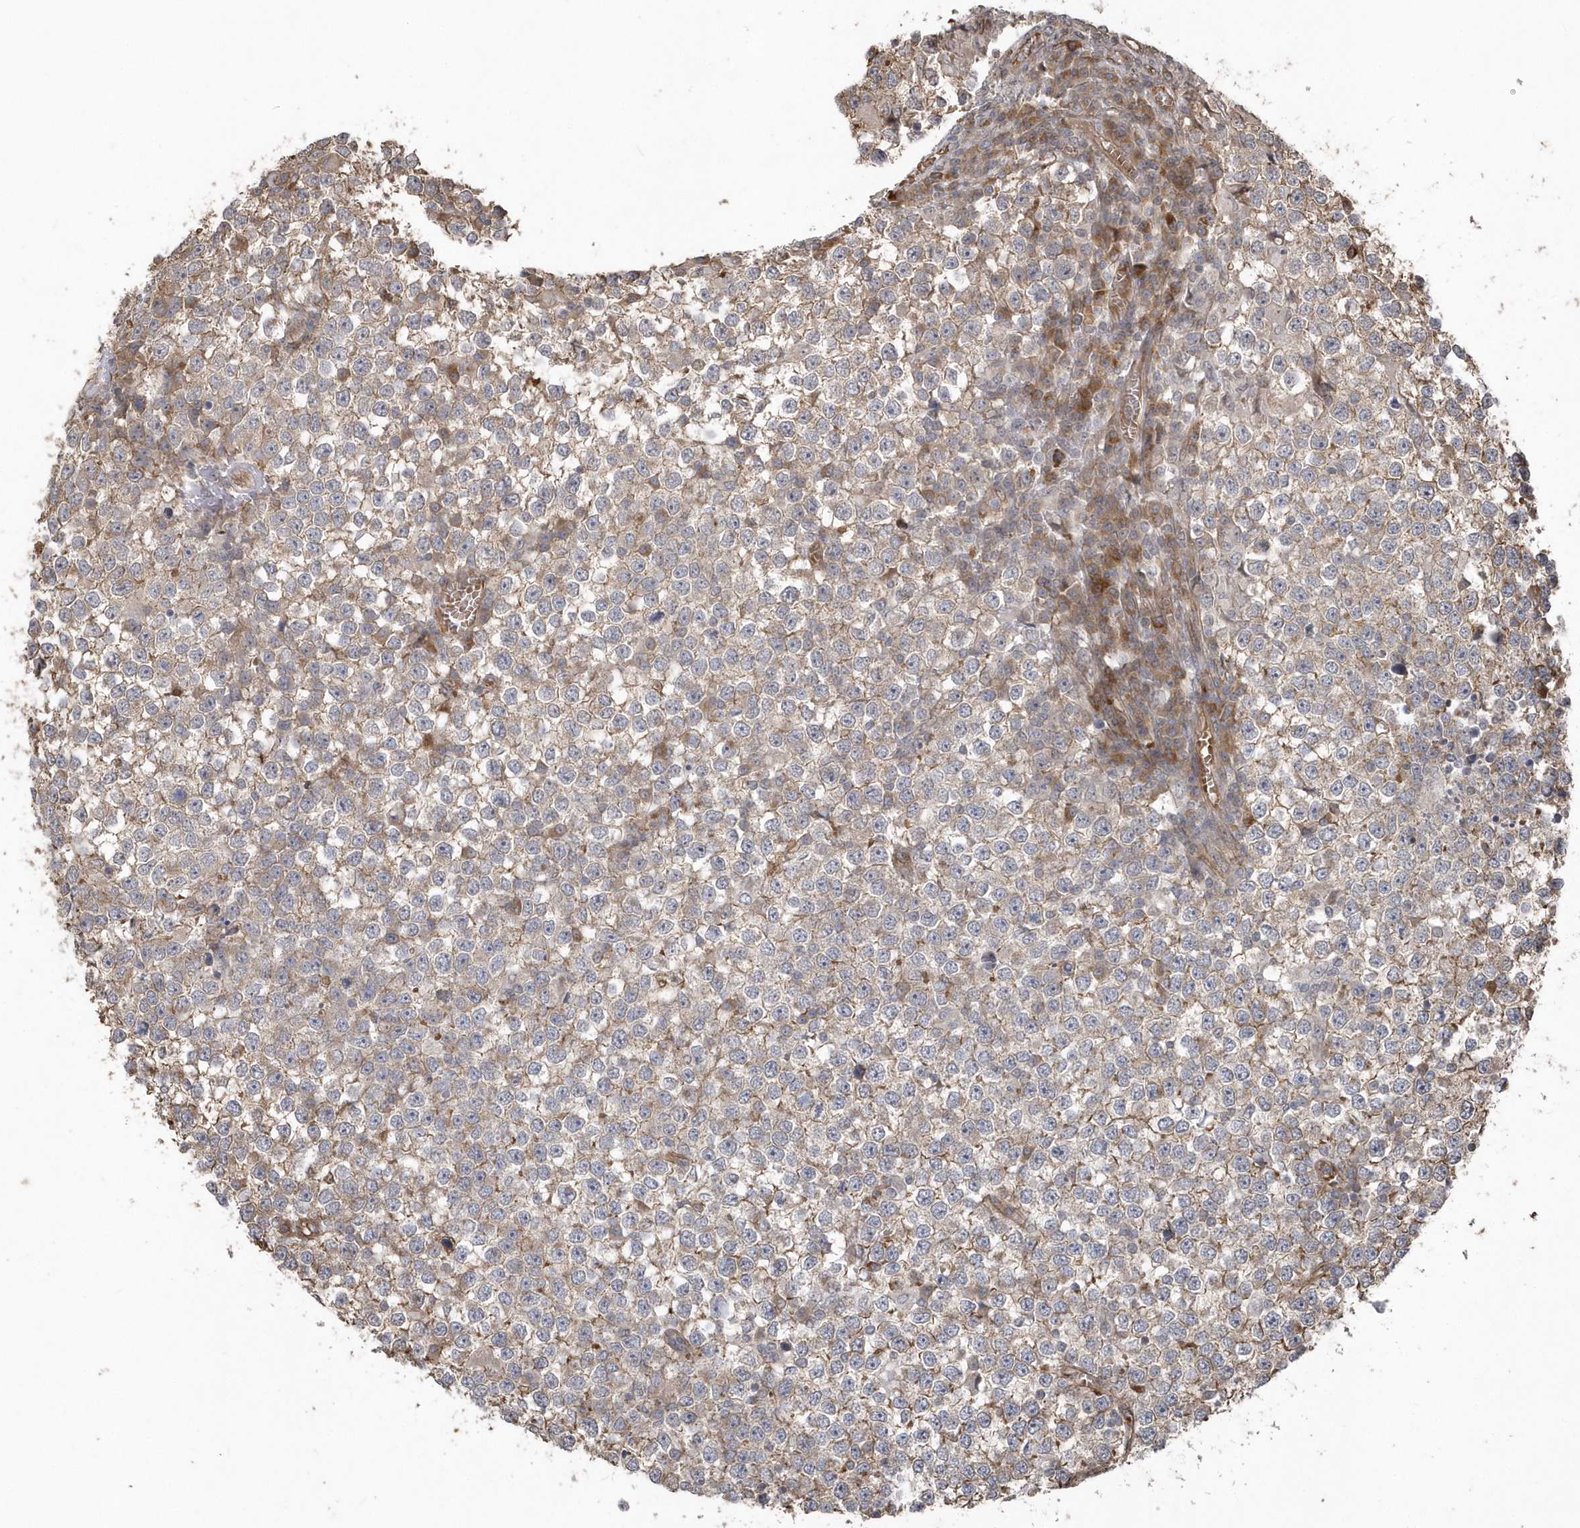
{"staining": {"intensity": "weak", "quantity": ">75%", "location": "cytoplasmic/membranous"}, "tissue": "testis cancer", "cell_type": "Tumor cells", "image_type": "cancer", "snomed": [{"axis": "morphology", "description": "Seminoma, NOS"}, {"axis": "topography", "description": "Testis"}], "caption": "This is an image of immunohistochemistry (IHC) staining of testis cancer (seminoma), which shows weak positivity in the cytoplasmic/membranous of tumor cells.", "gene": "HERPUD1", "patient": {"sex": "male", "age": 65}}